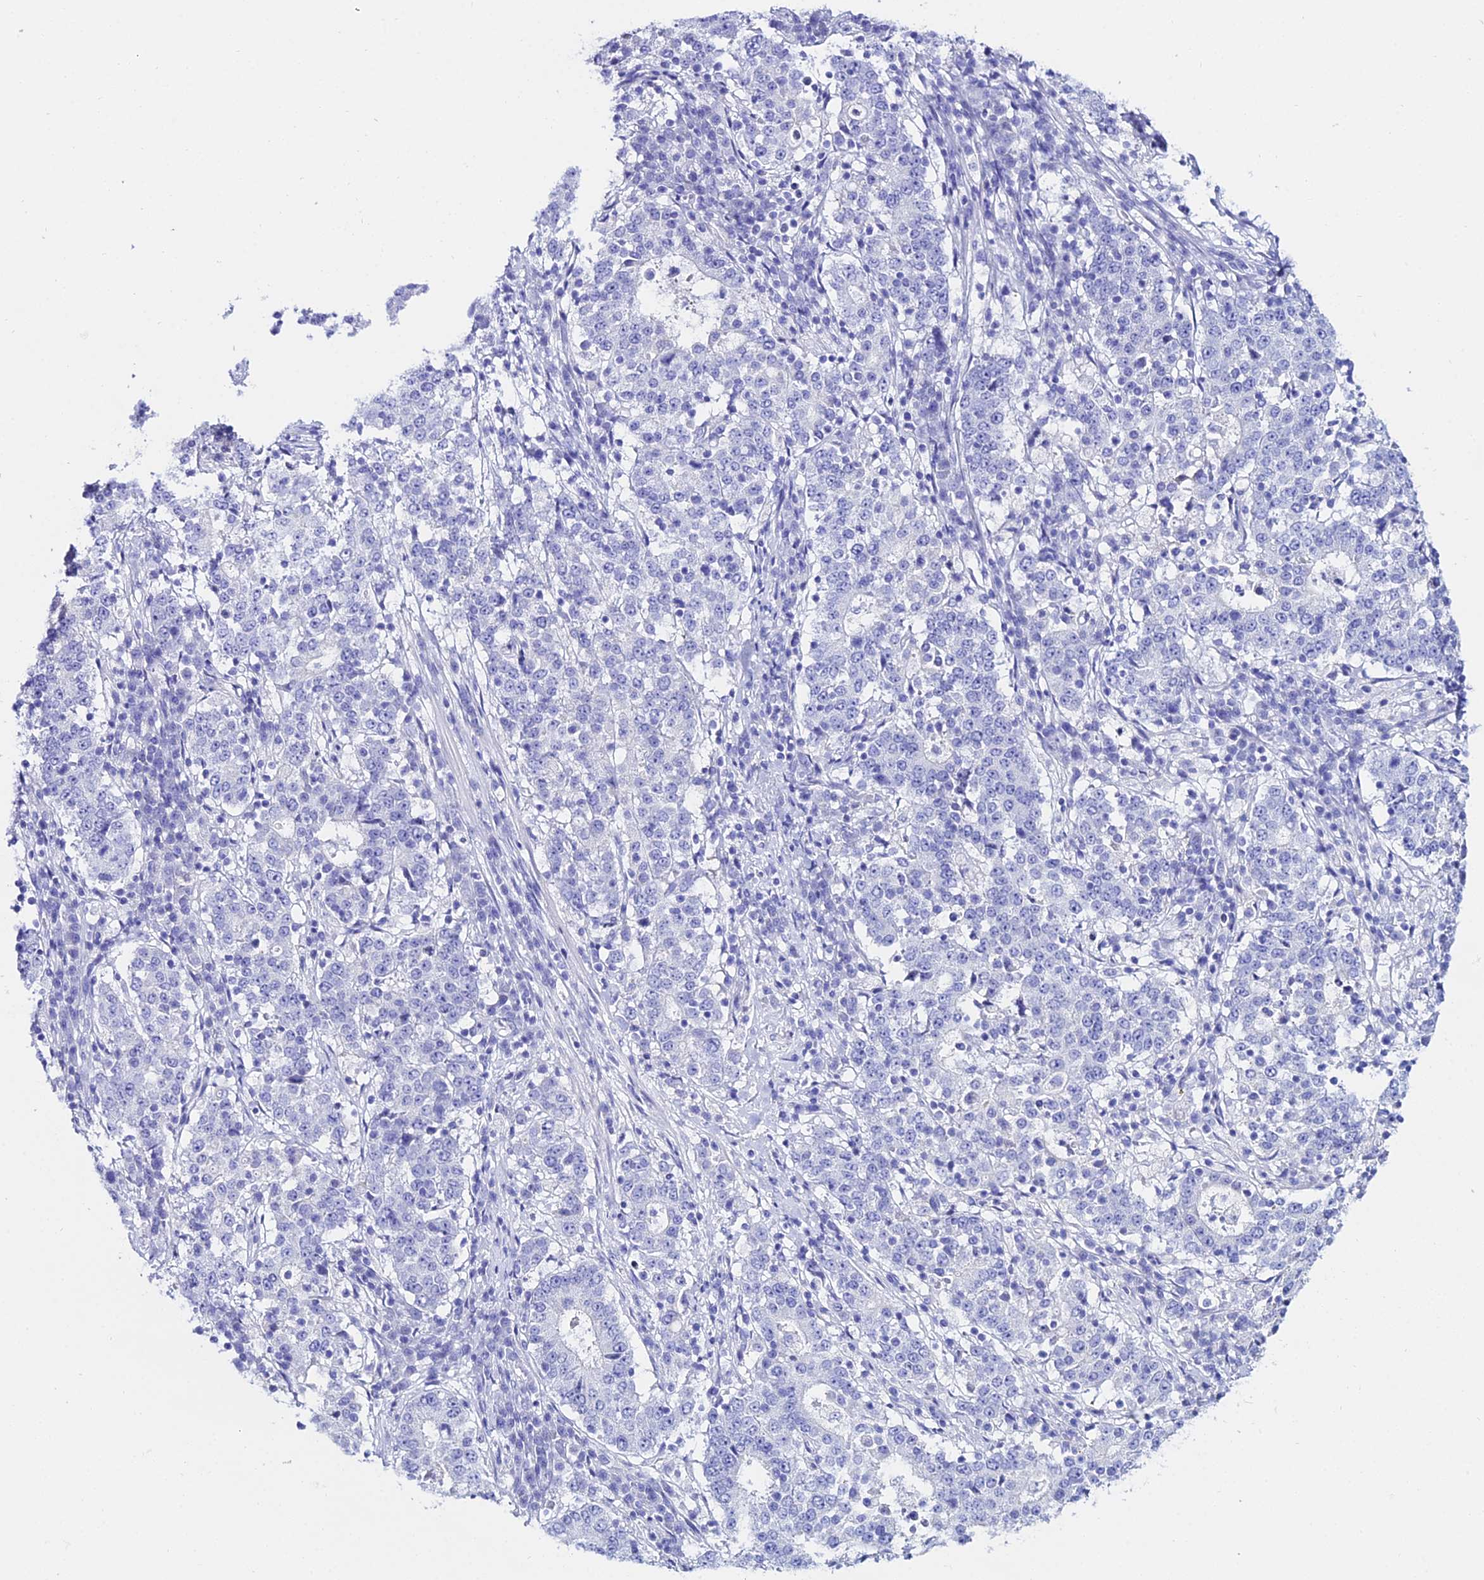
{"staining": {"intensity": "negative", "quantity": "none", "location": "none"}, "tissue": "stomach cancer", "cell_type": "Tumor cells", "image_type": "cancer", "snomed": [{"axis": "morphology", "description": "Adenocarcinoma, NOS"}, {"axis": "topography", "description": "Stomach"}], "caption": "An image of stomach adenocarcinoma stained for a protein exhibits no brown staining in tumor cells.", "gene": "OR4D5", "patient": {"sex": "male", "age": 59}}